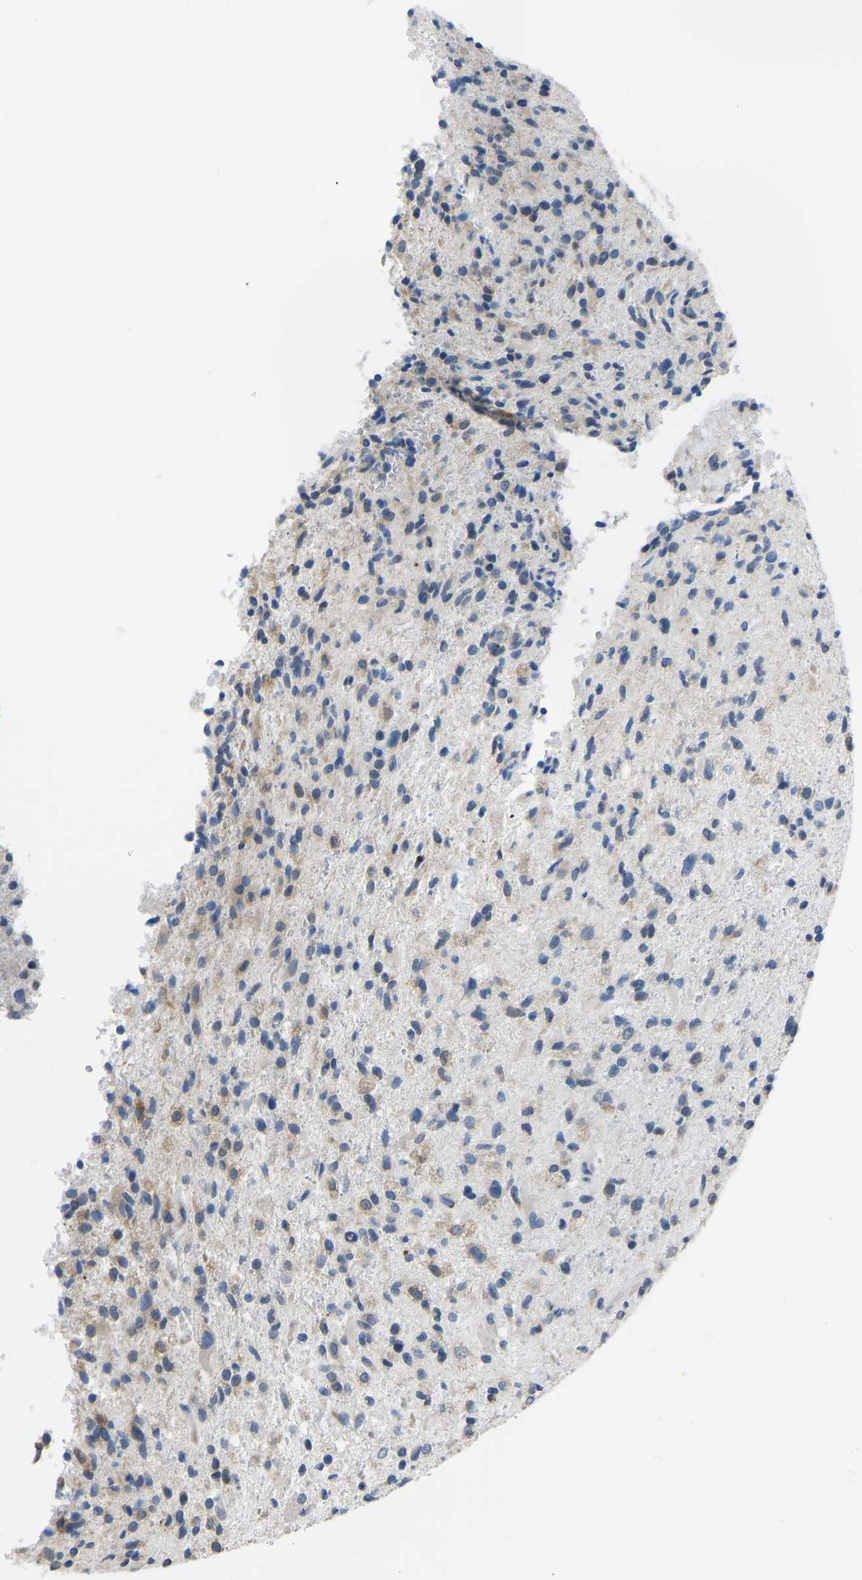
{"staining": {"intensity": "weak", "quantity": "<25%", "location": "cytoplasmic/membranous"}, "tissue": "glioma", "cell_type": "Tumor cells", "image_type": "cancer", "snomed": [{"axis": "morphology", "description": "Glioma, malignant, High grade"}, {"axis": "topography", "description": "Brain"}], "caption": "A micrograph of malignant high-grade glioma stained for a protein shows no brown staining in tumor cells.", "gene": "VRK1", "patient": {"sex": "male", "age": 72}}